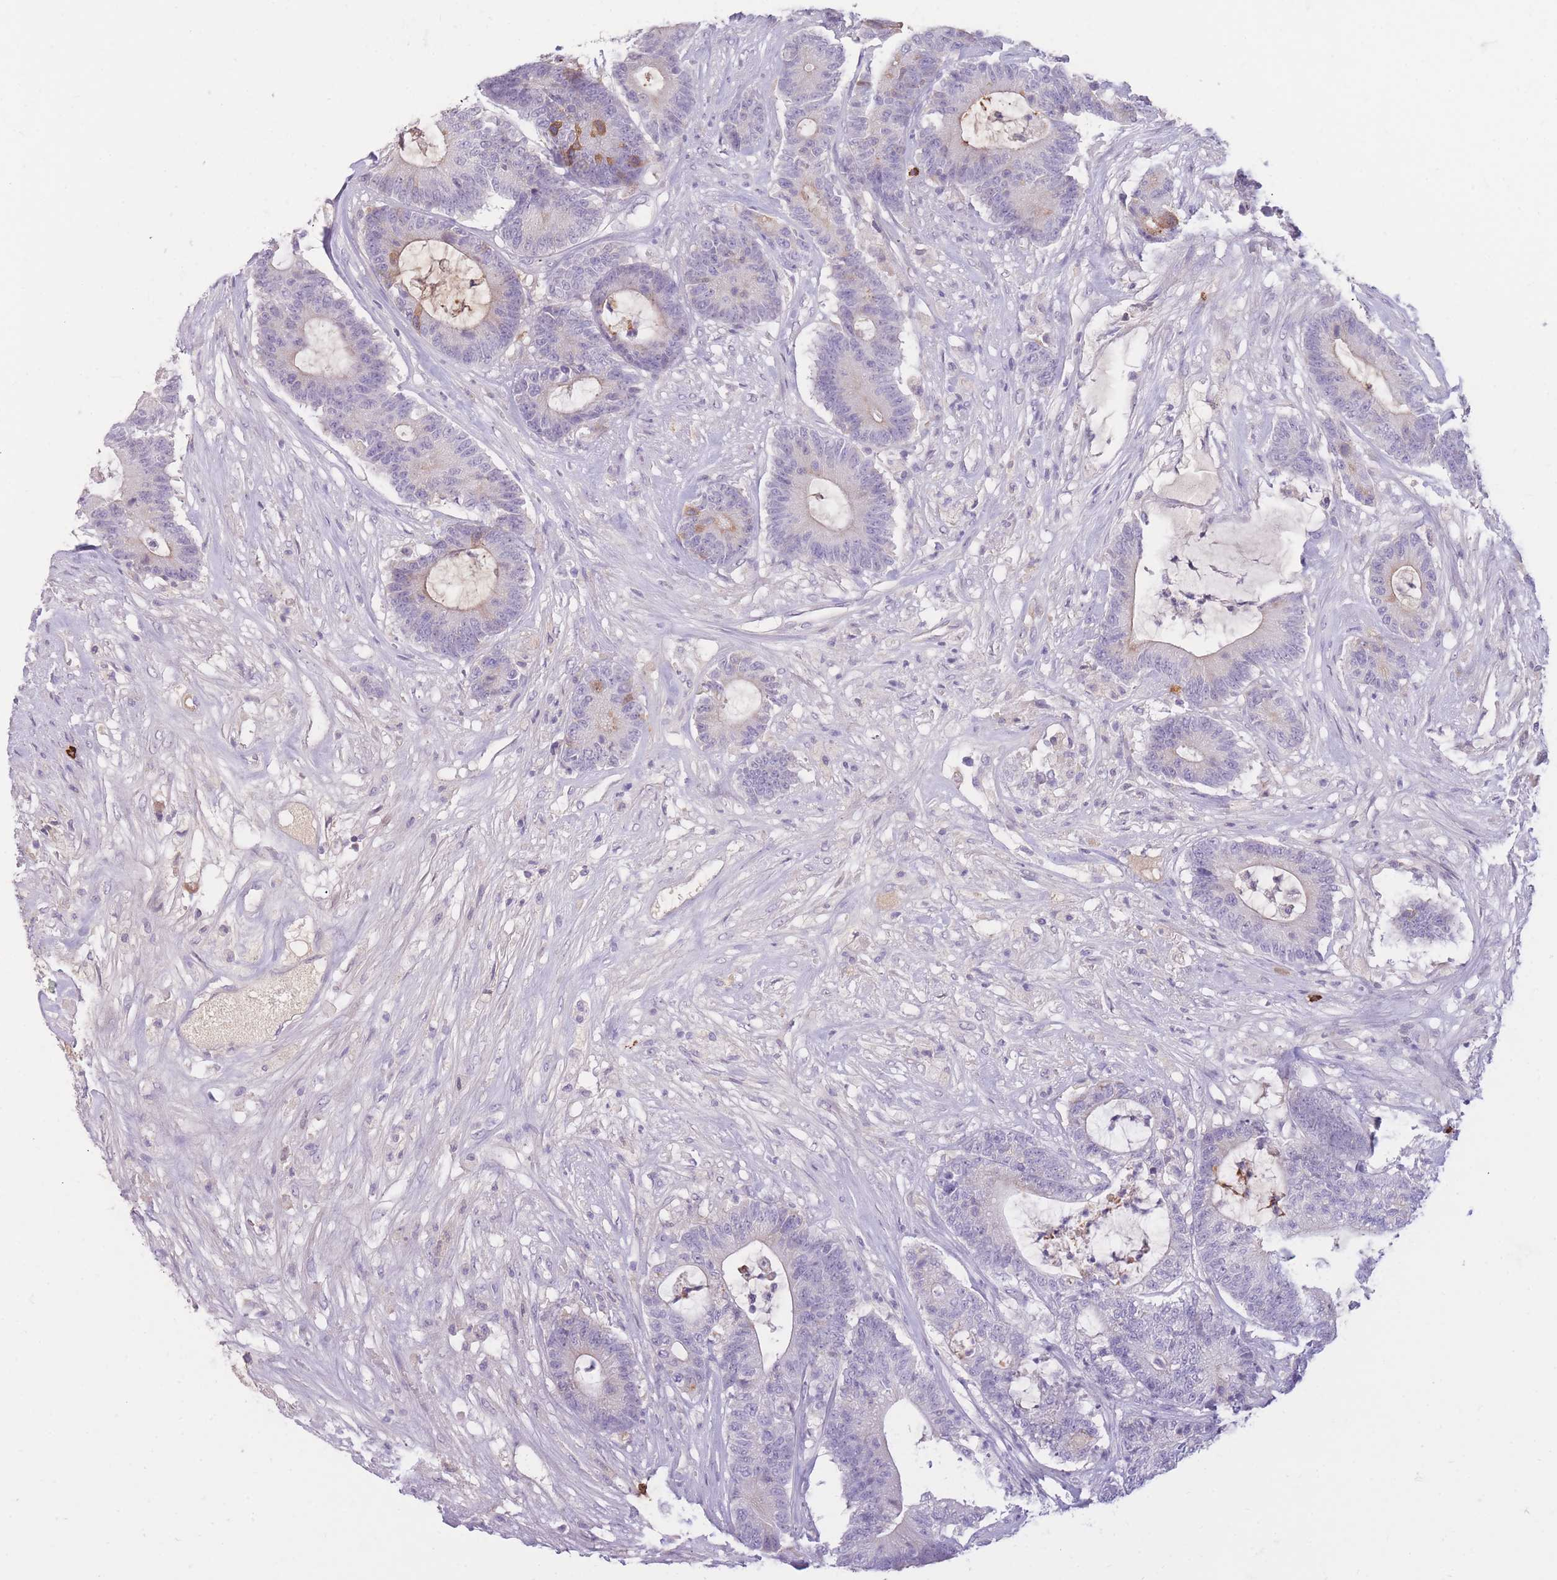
{"staining": {"intensity": "weak", "quantity": "<25%", "location": "cytoplasmic/membranous"}, "tissue": "colorectal cancer", "cell_type": "Tumor cells", "image_type": "cancer", "snomed": [{"axis": "morphology", "description": "Adenocarcinoma, NOS"}, {"axis": "topography", "description": "Colon"}], "caption": "This is a histopathology image of immunohistochemistry staining of colorectal cancer (adenocarcinoma), which shows no staining in tumor cells.", "gene": "TPSD1", "patient": {"sex": "female", "age": 84}}